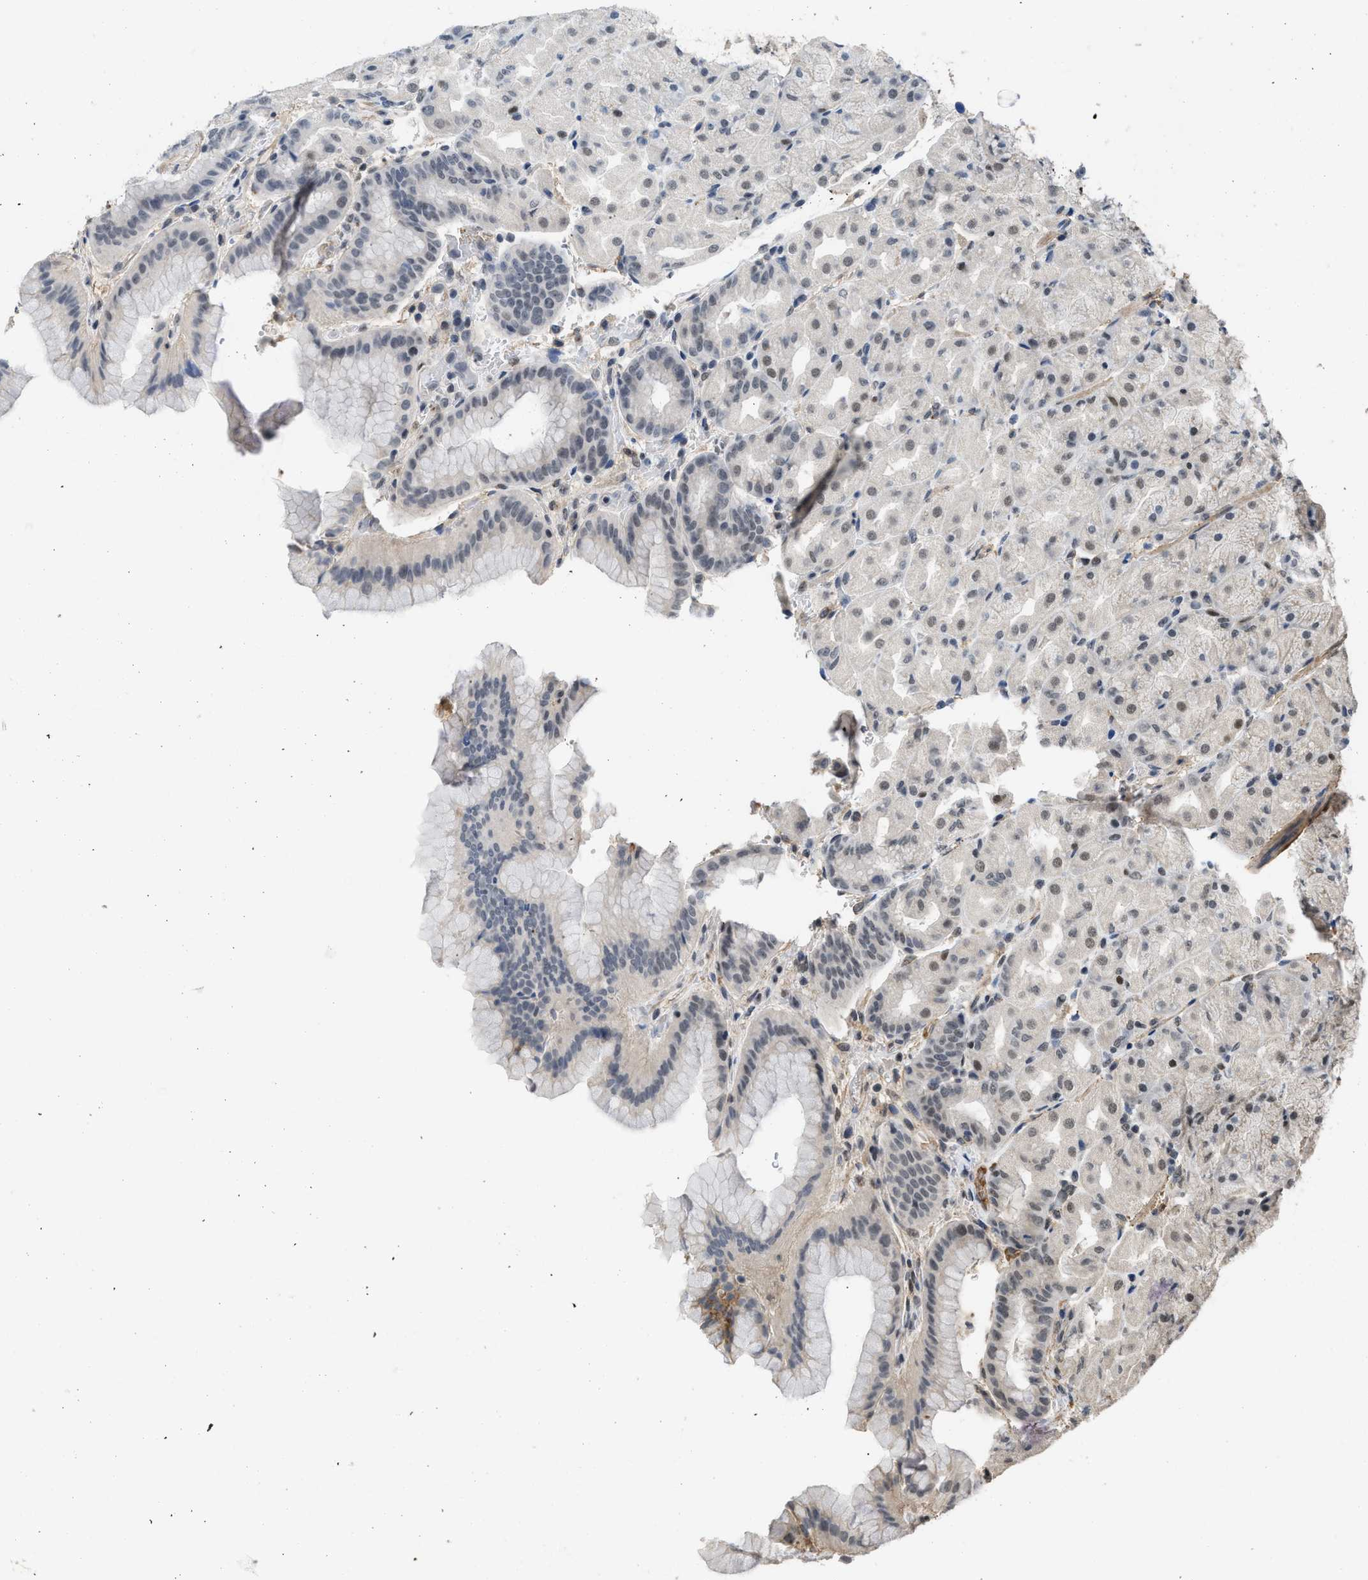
{"staining": {"intensity": "moderate", "quantity": "<25%", "location": "nuclear"}, "tissue": "stomach", "cell_type": "Glandular cells", "image_type": "normal", "snomed": [{"axis": "morphology", "description": "Normal tissue, NOS"}, {"axis": "morphology", "description": "Carcinoid, malignant, NOS"}, {"axis": "topography", "description": "Stomach, upper"}], "caption": "Stomach was stained to show a protein in brown. There is low levels of moderate nuclear expression in approximately <25% of glandular cells. The staining is performed using DAB brown chromogen to label protein expression. The nuclei are counter-stained blue using hematoxylin.", "gene": "TERF2IP", "patient": {"sex": "male", "age": 39}}